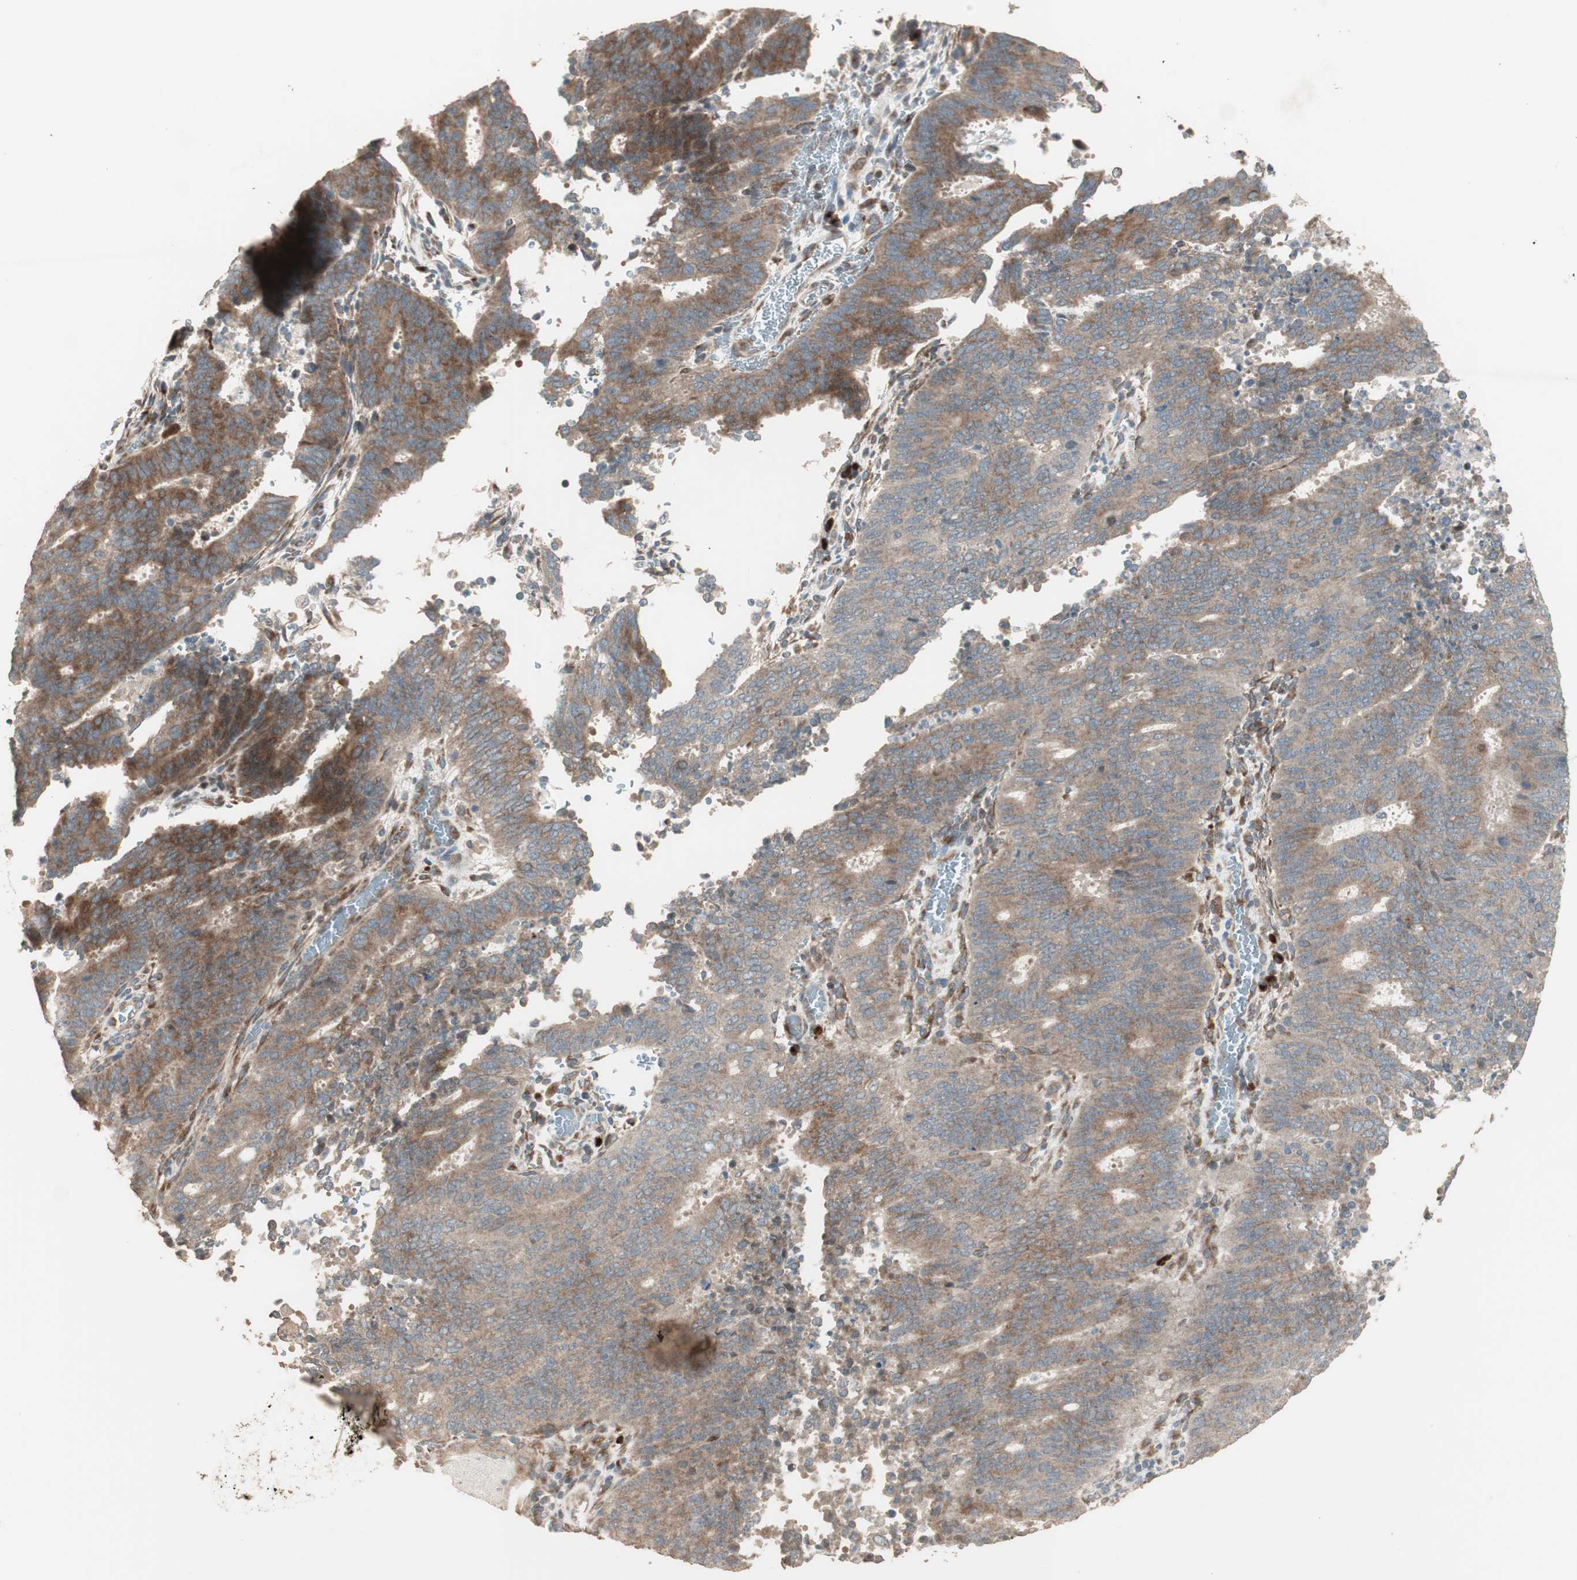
{"staining": {"intensity": "moderate", "quantity": ">75%", "location": "cytoplasmic/membranous"}, "tissue": "cervical cancer", "cell_type": "Tumor cells", "image_type": "cancer", "snomed": [{"axis": "morphology", "description": "Adenocarcinoma, NOS"}, {"axis": "topography", "description": "Cervix"}], "caption": "Cervical cancer (adenocarcinoma) stained for a protein (brown) shows moderate cytoplasmic/membranous positive expression in approximately >75% of tumor cells.", "gene": "RARRES1", "patient": {"sex": "female", "age": 44}}